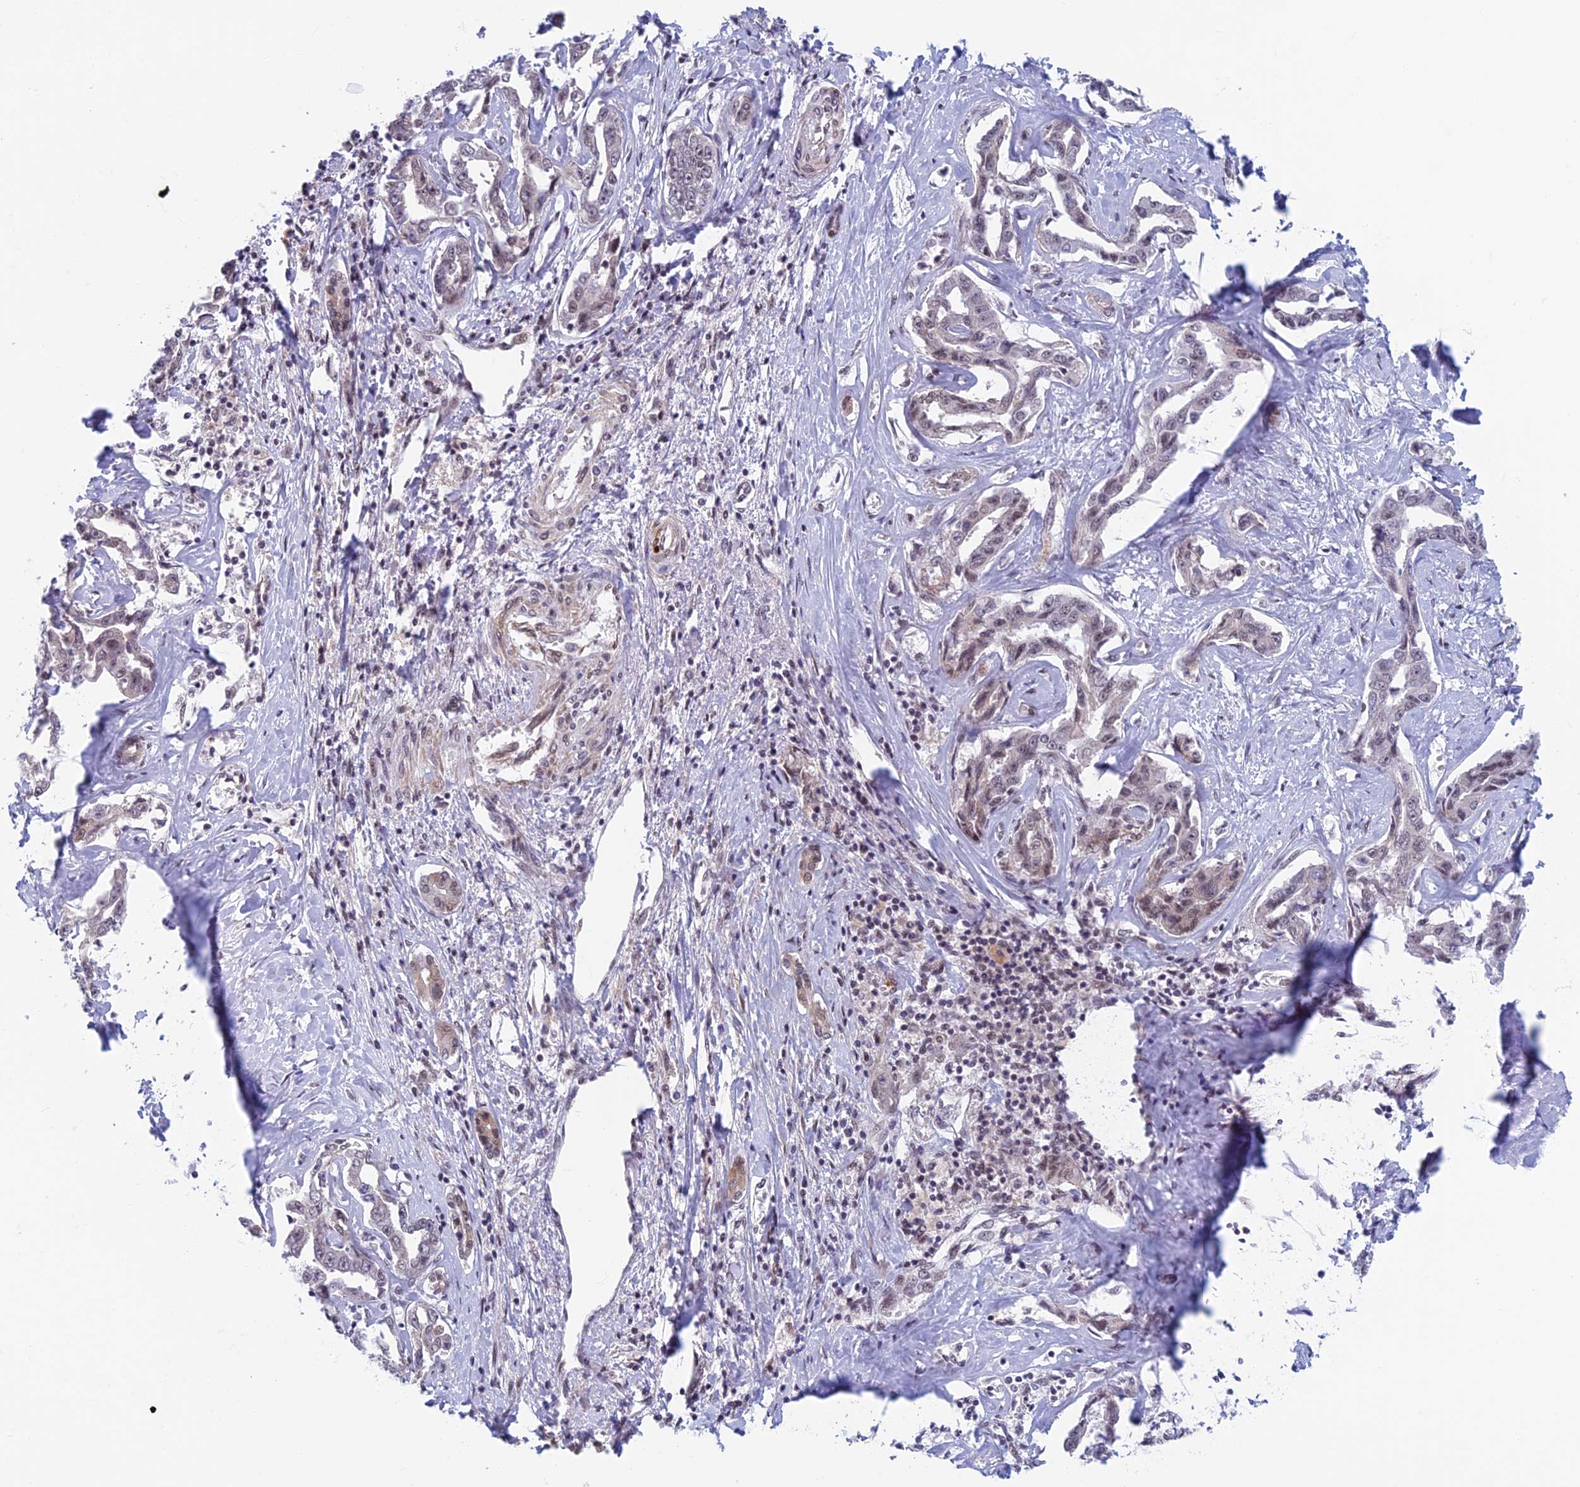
{"staining": {"intensity": "weak", "quantity": "25%-75%", "location": "nuclear"}, "tissue": "liver cancer", "cell_type": "Tumor cells", "image_type": "cancer", "snomed": [{"axis": "morphology", "description": "Cholangiocarcinoma"}, {"axis": "topography", "description": "Liver"}], "caption": "Immunohistochemistry (DAB (3,3'-diaminobenzidine)) staining of cholangiocarcinoma (liver) exhibits weak nuclear protein expression in approximately 25%-75% of tumor cells. (Brightfield microscopy of DAB IHC at high magnification).", "gene": "ASH2L", "patient": {"sex": "male", "age": 59}}